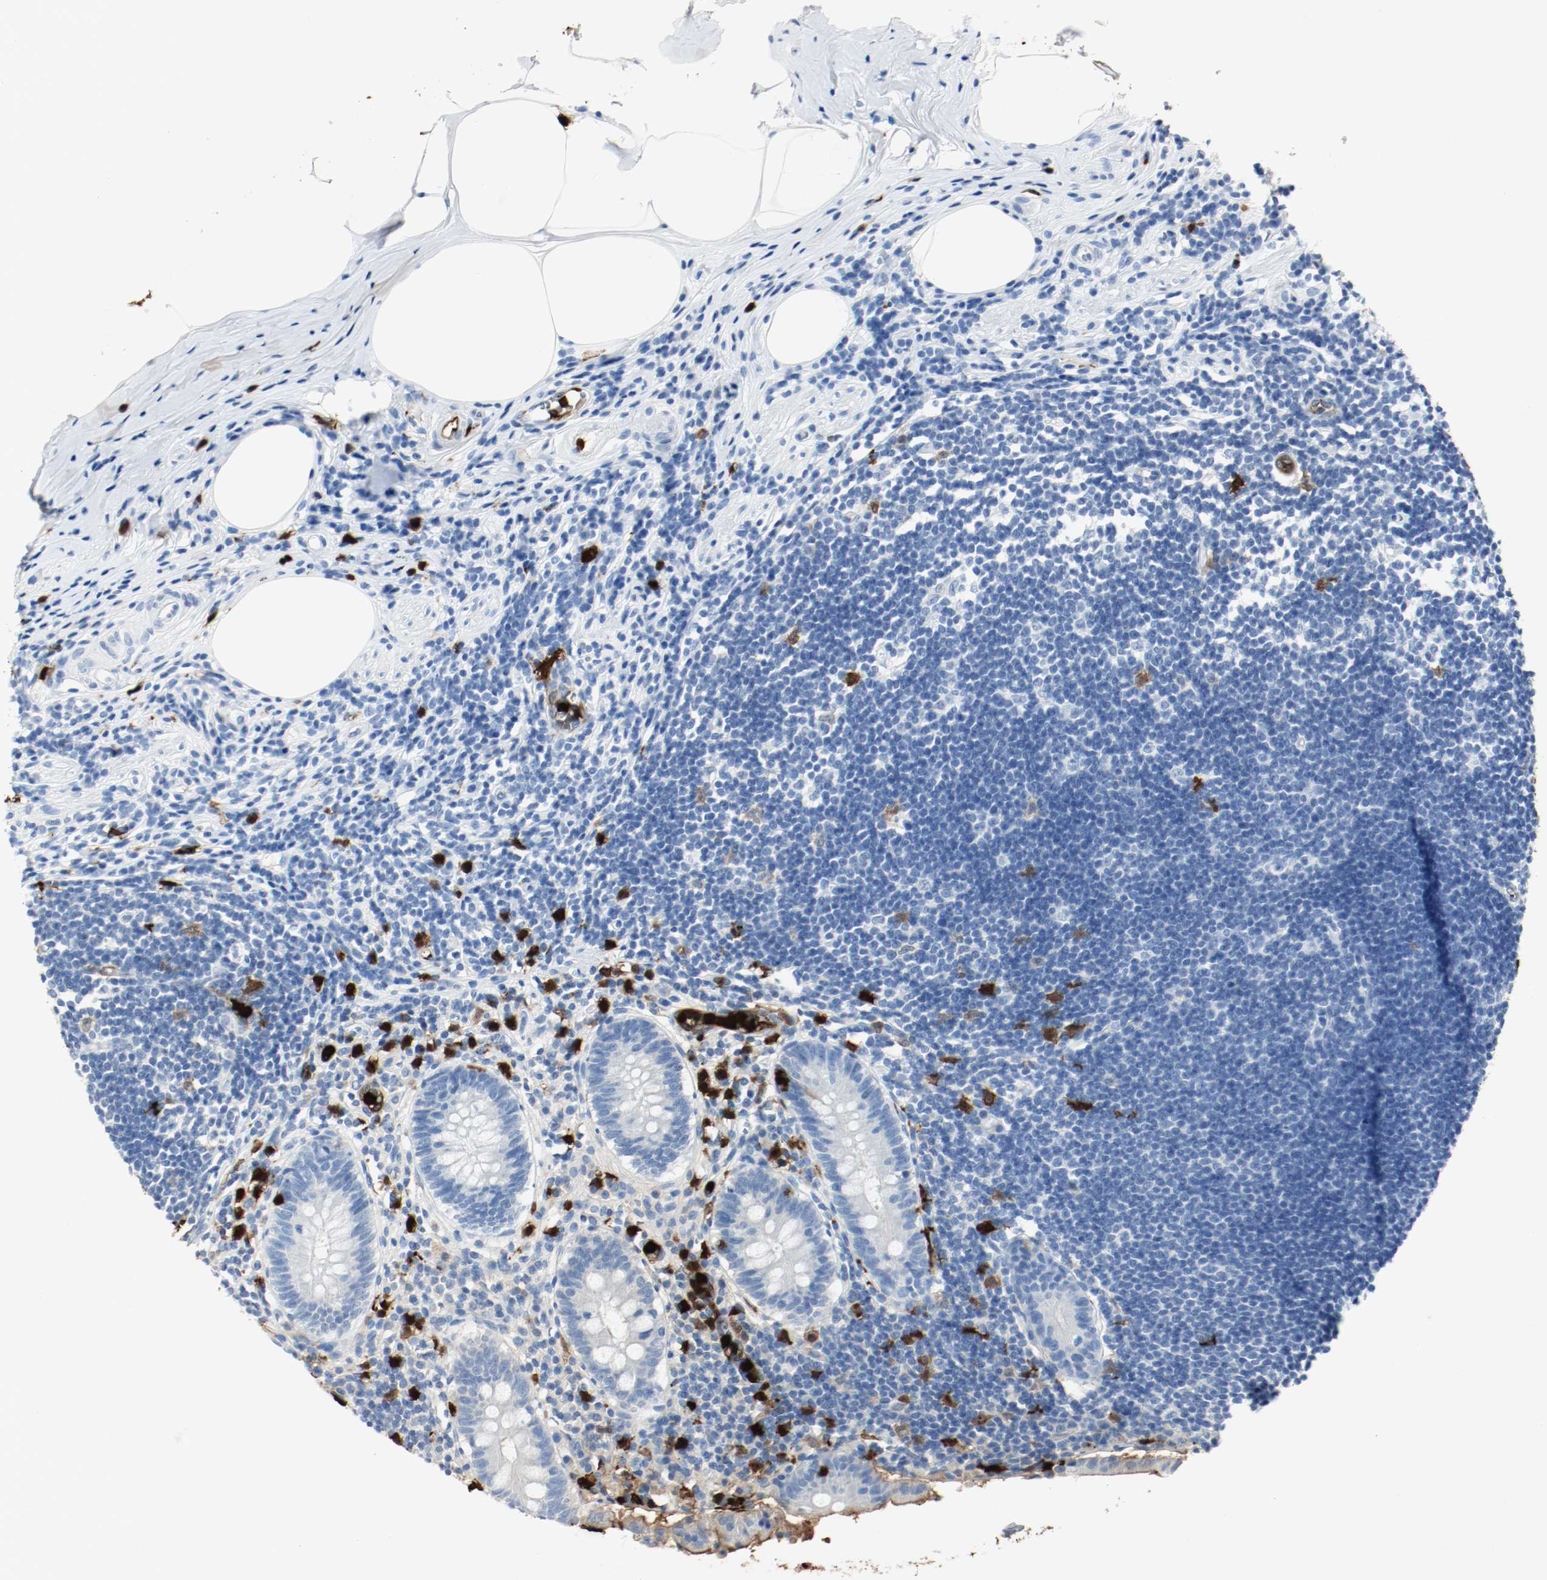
{"staining": {"intensity": "negative", "quantity": "none", "location": "none"}, "tissue": "appendix", "cell_type": "Glandular cells", "image_type": "normal", "snomed": [{"axis": "morphology", "description": "Normal tissue, NOS"}, {"axis": "topography", "description": "Appendix"}], "caption": "IHC image of unremarkable appendix: human appendix stained with DAB (3,3'-diaminobenzidine) demonstrates no significant protein staining in glandular cells.", "gene": "S100A9", "patient": {"sex": "female", "age": 50}}